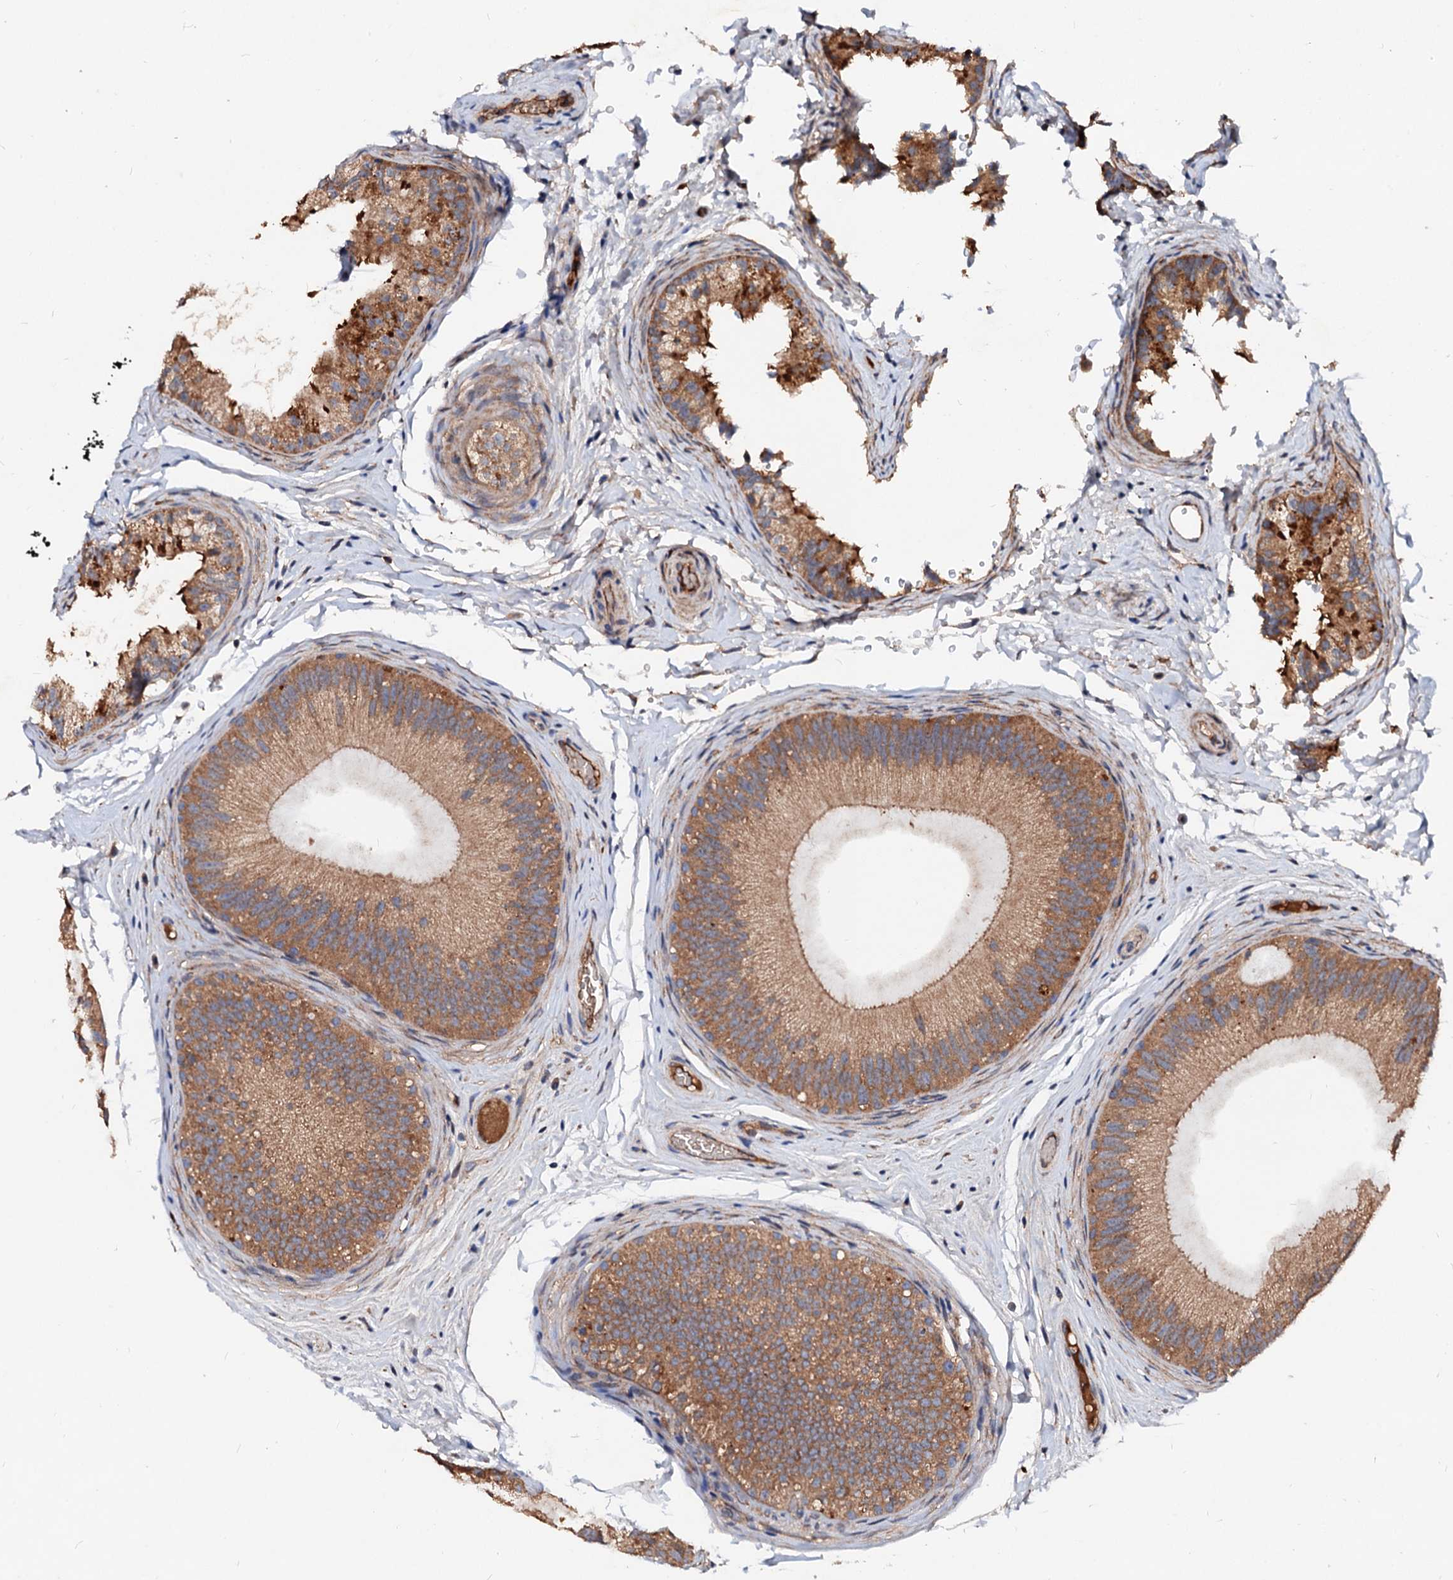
{"staining": {"intensity": "moderate", "quantity": ">75%", "location": "cytoplasmic/membranous"}, "tissue": "epididymis", "cell_type": "Glandular cells", "image_type": "normal", "snomed": [{"axis": "morphology", "description": "Normal tissue, NOS"}, {"axis": "topography", "description": "Epididymis"}], "caption": "Glandular cells reveal moderate cytoplasmic/membranous expression in about >75% of cells in unremarkable epididymis.", "gene": "EXTL1", "patient": {"sex": "male", "age": 45}}